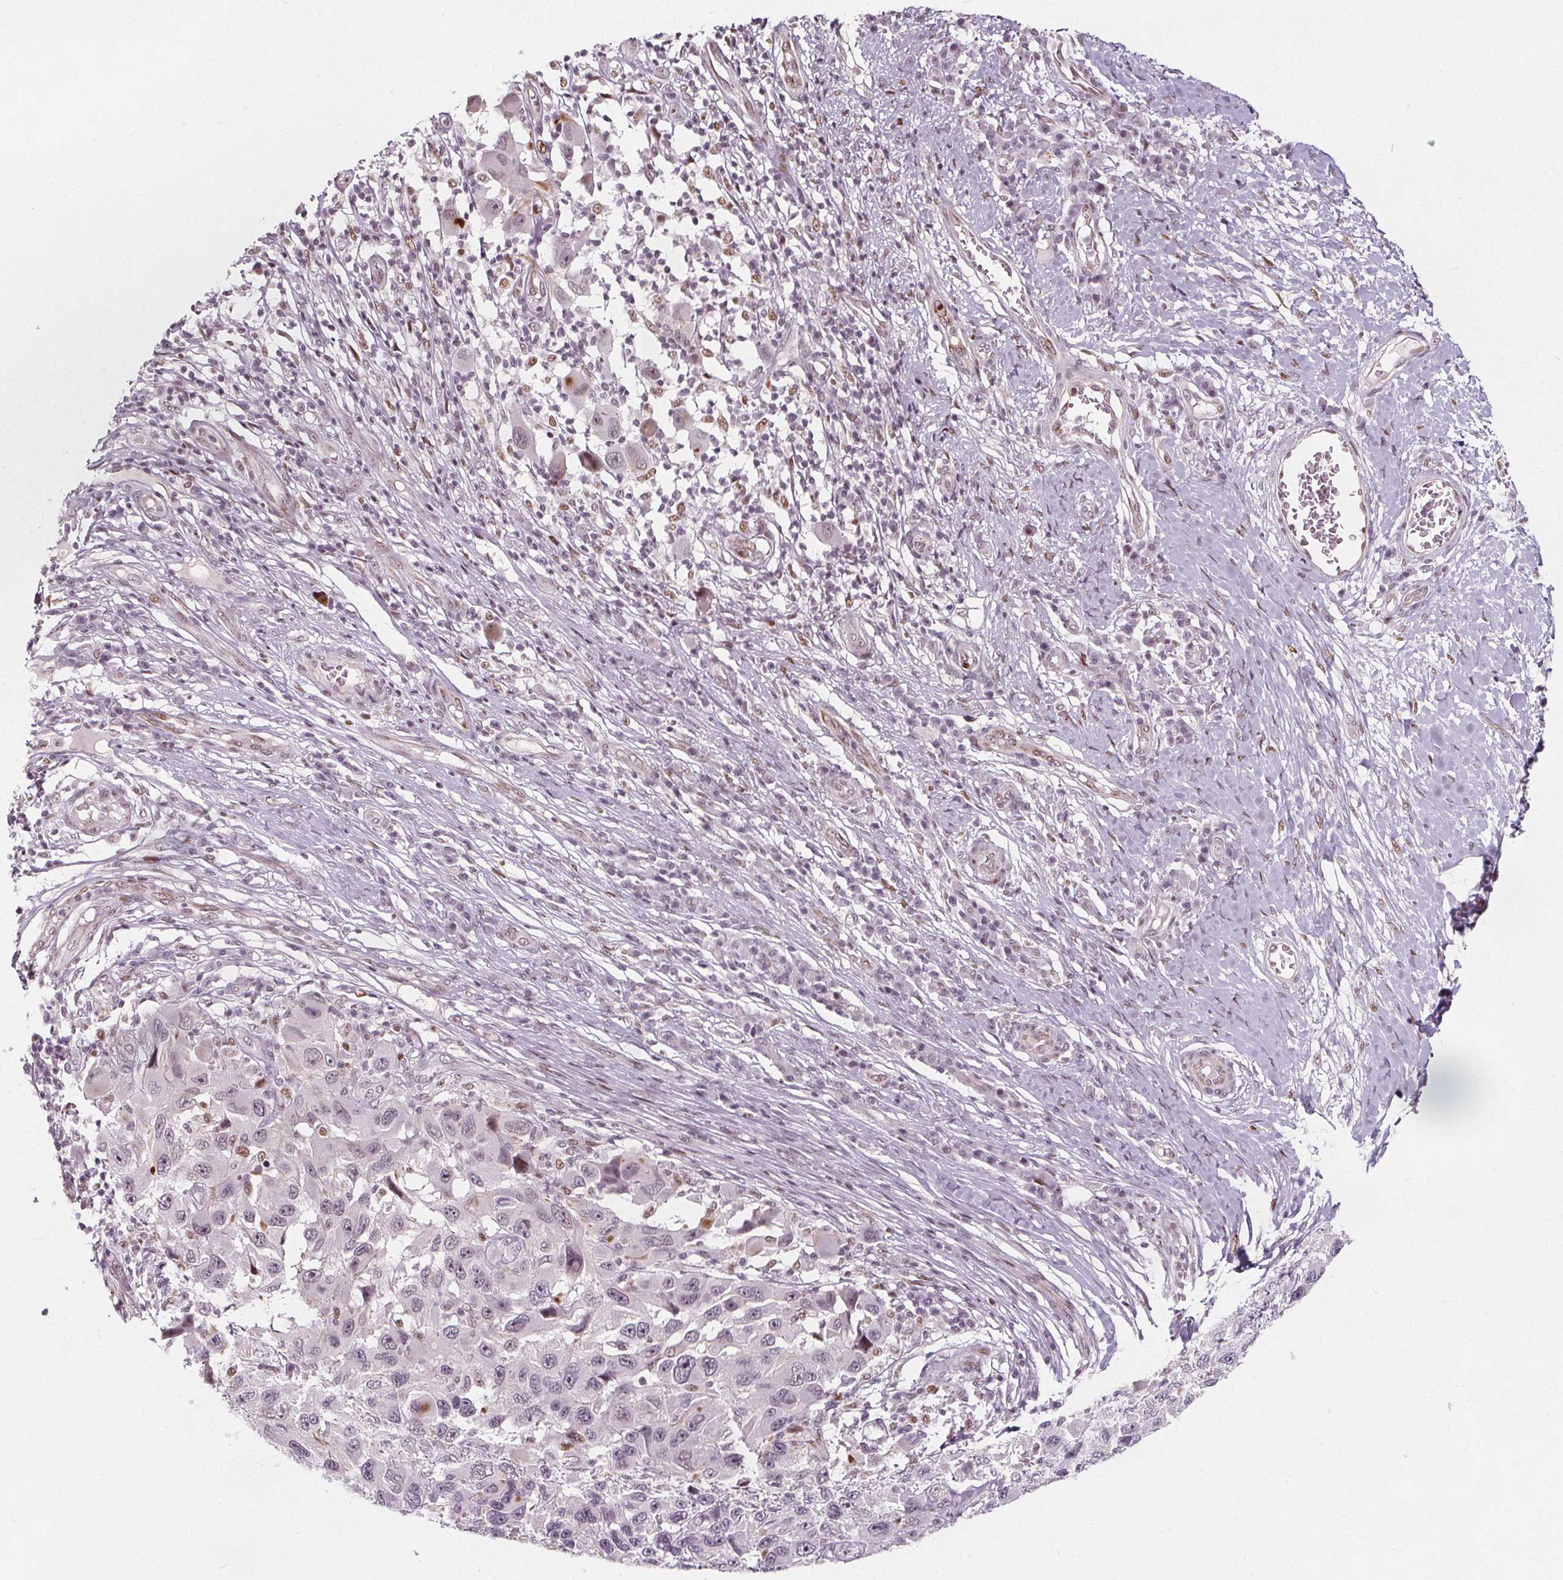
{"staining": {"intensity": "moderate", "quantity": "<25%", "location": "nuclear"}, "tissue": "melanoma", "cell_type": "Tumor cells", "image_type": "cancer", "snomed": [{"axis": "morphology", "description": "Malignant melanoma, NOS"}, {"axis": "topography", "description": "Skin"}], "caption": "Immunohistochemistry (IHC) of human melanoma exhibits low levels of moderate nuclear positivity in approximately <25% of tumor cells.", "gene": "TAF6L", "patient": {"sex": "male", "age": 53}}